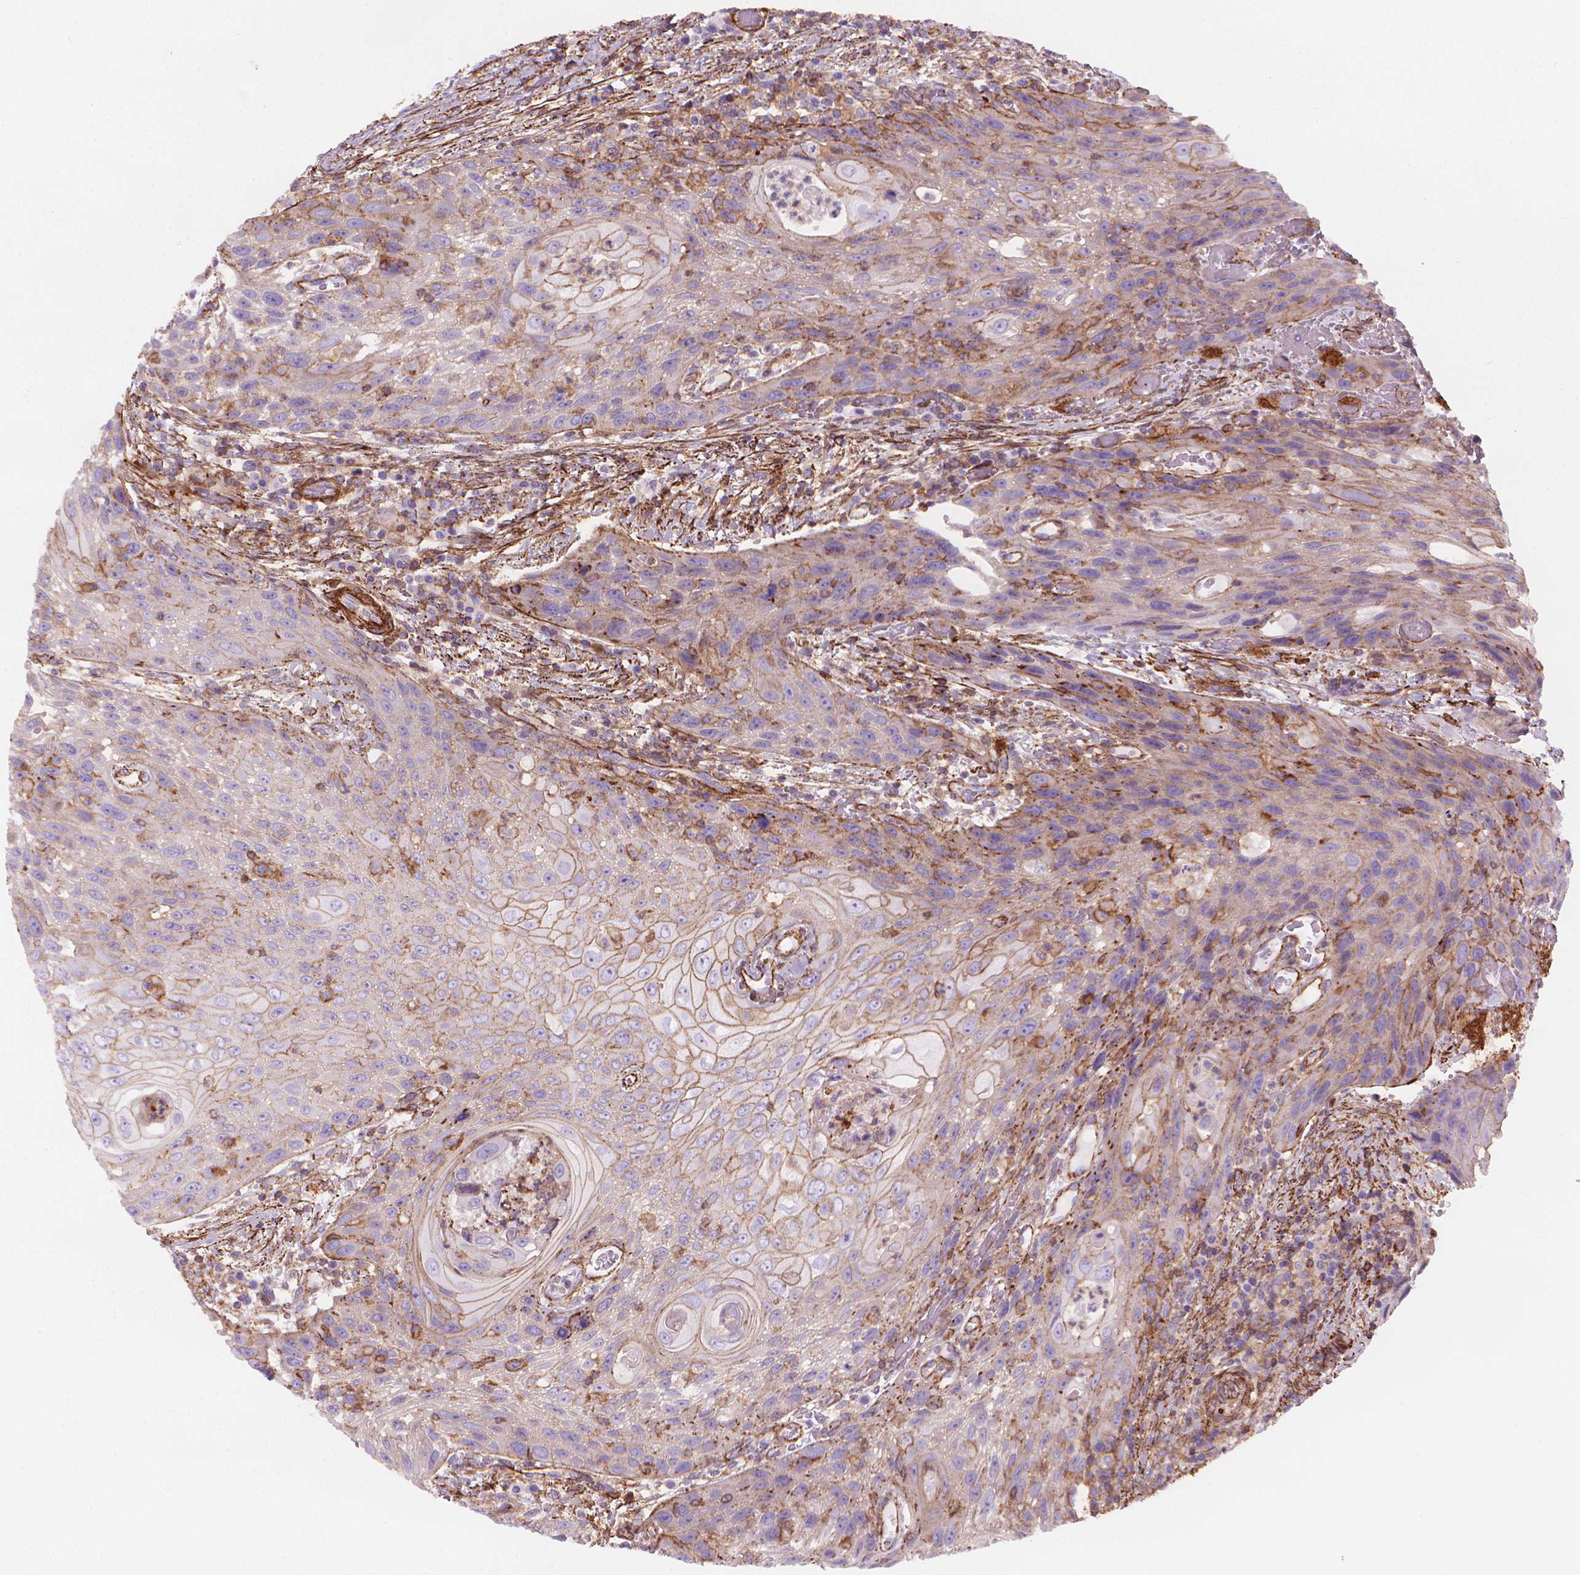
{"staining": {"intensity": "moderate", "quantity": "<25%", "location": "cytoplasmic/membranous"}, "tissue": "head and neck cancer", "cell_type": "Tumor cells", "image_type": "cancer", "snomed": [{"axis": "morphology", "description": "Squamous cell carcinoma, NOS"}, {"axis": "topography", "description": "Head-Neck"}], "caption": "Immunohistochemical staining of human squamous cell carcinoma (head and neck) shows low levels of moderate cytoplasmic/membranous protein positivity in about <25% of tumor cells. (Stains: DAB (3,3'-diaminobenzidine) in brown, nuclei in blue, Microscopy: brightfield microscopy at high magnification).", "gene": "PATJ", "patient": {"sex": "male", "age": 69}}